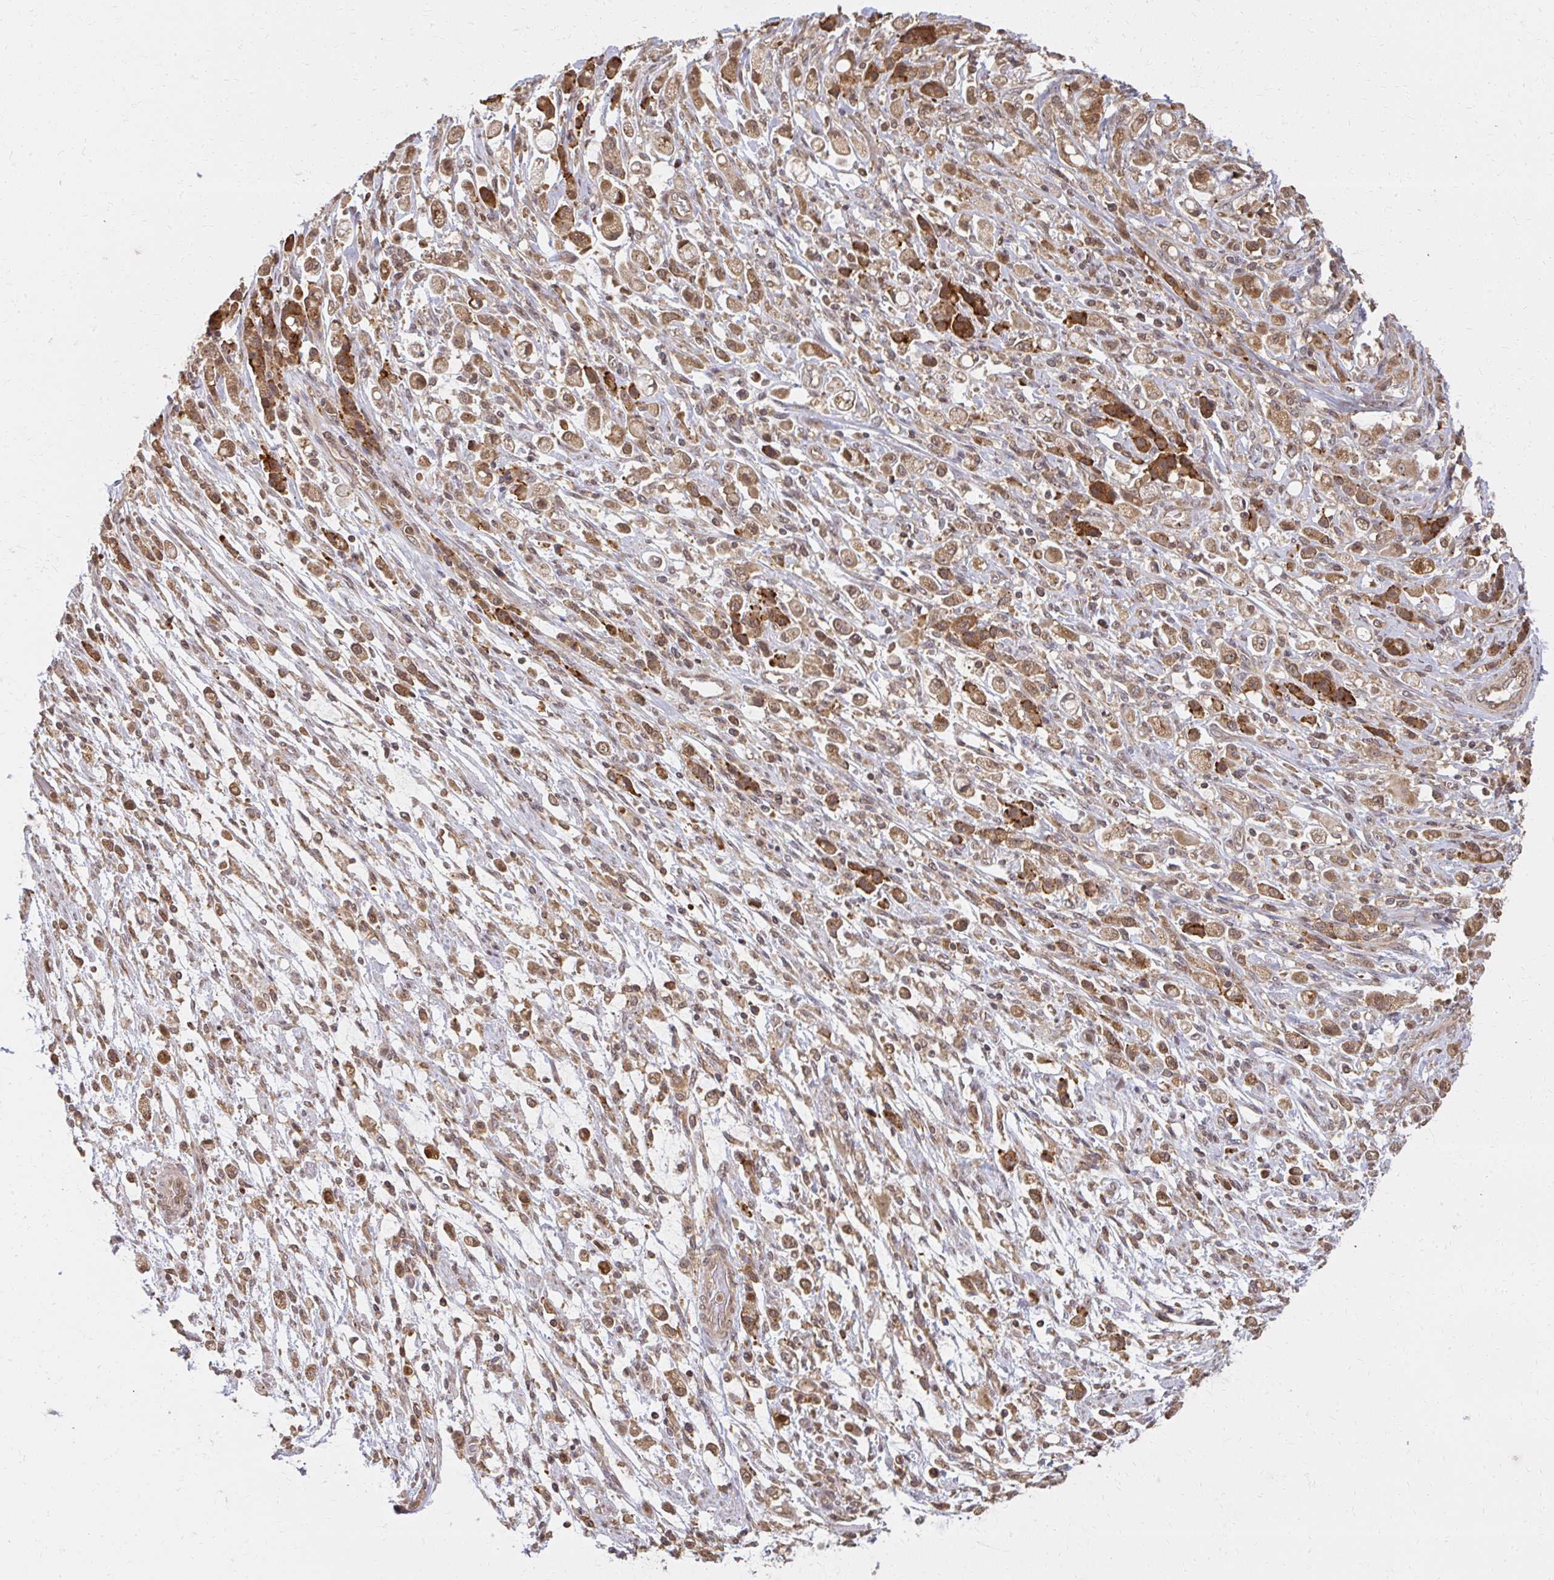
{"staining": {"intensity": "moderate", "quantity": ">75%", "location": "cytoplasmic/membranous,nuclear"}, "tissue": "stomach cancer", "cell_type": "Tumor cells", "image_type": "cancer", "snomed": [{"axis": "morphology", "description": "Adenocarcinoma, NOS"}, {"axis": "topography", "description": "Stomach"}], "caption": "This is an image of immunohistochemistry (IHC) staining of adenocarcinoma (stomach), which shows moderate expression in the cytoplasmic/membranous and nuclear of tumor cells.", "gene": "LARS2", "patient": {"sex": "female", "age": 60}}